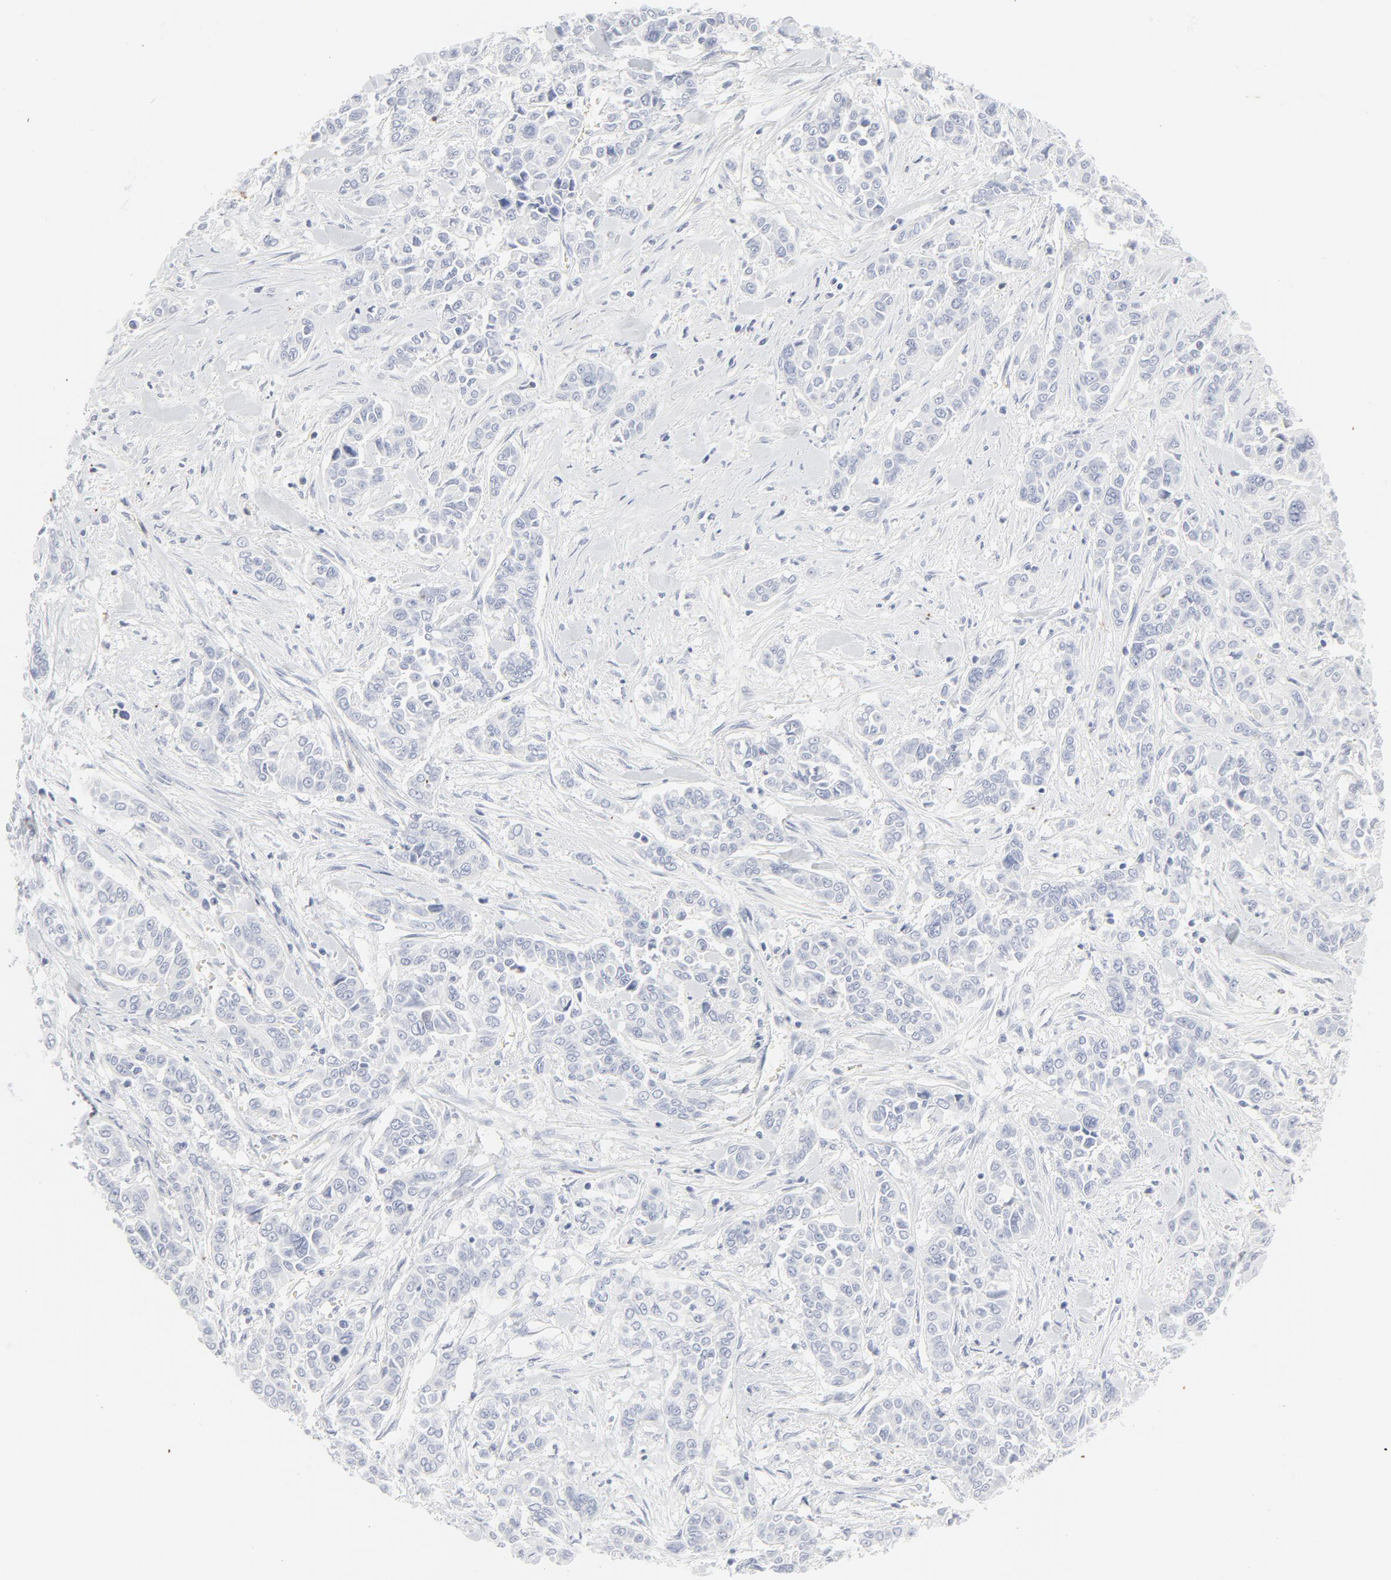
{"staining": {"intensity": "negative", "quantity": "none", "location": "none"}, "tissue": "pancreatic cancer", "cell_type": "Tumor cells", "image_type": "cancer", "snomed": [{"axis": "morphology", "description": "Adenocarcinoma, NOS"}, {"axis": "topography", "description": "Pancreas"}], "caption": "The histopathology image shows no significant positivity in tumor cells of pancreatic cancer (adenocarcinoma). The staining was performed using DAB (3,3'-diaminobenzidine) to visualize the protein expression in brown, while the nuclei were stained in blue with hematoxylin (Magnification: 20x).", "gene": "CCR7", "patient": {"sex": "female", "age": 52}}